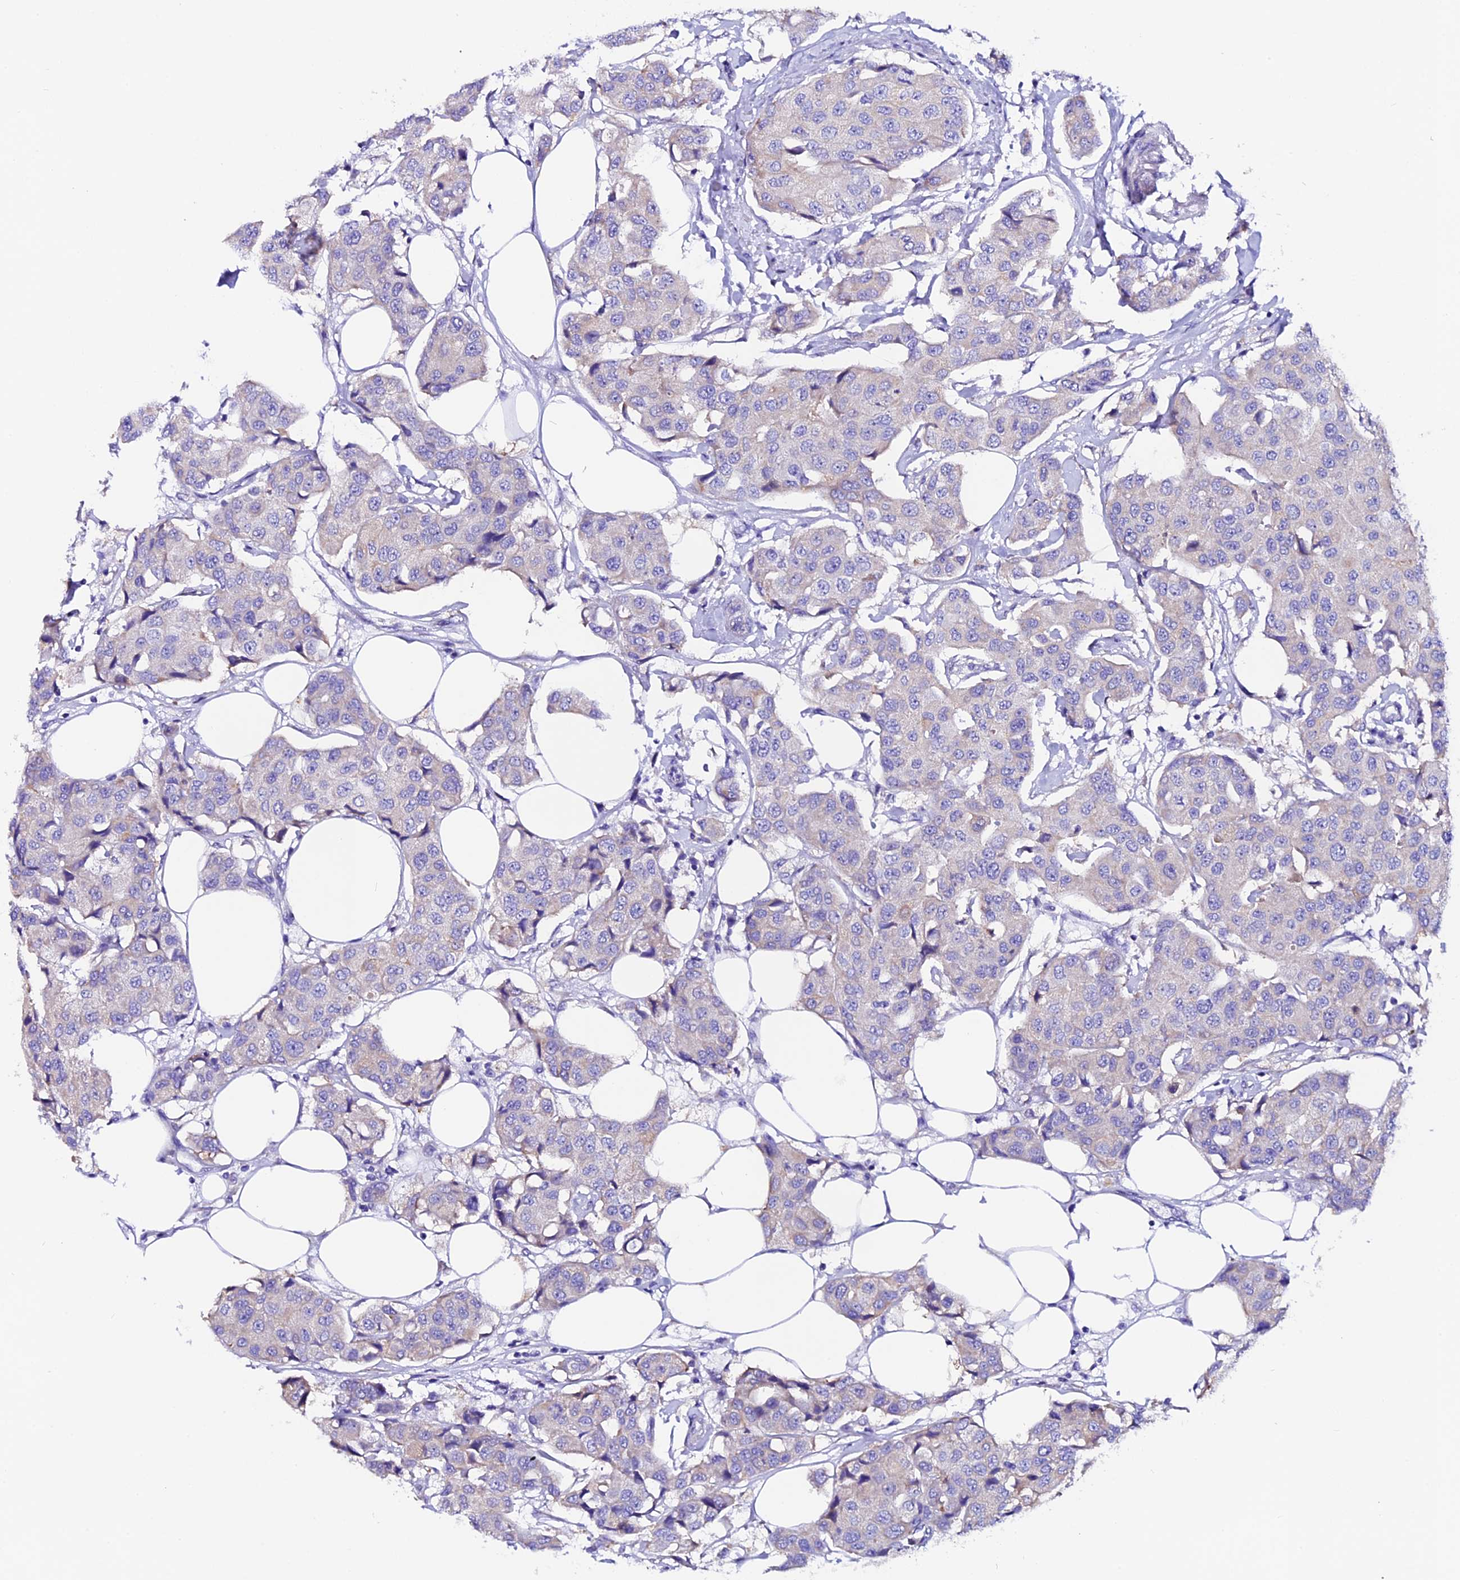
{"staining": {"intensity": "weak", "quantity": "25%-75%", "location": "cytoplasmic/membranous"}, "tissue": "breast cancer", "cell_type": "Tumor cells", "image_type": "cancer", "snomed": [{"axis": "morphology", "description": "Duct carcinoma"}, {"axis": "topography", "description": "Breast"}], "caption": "Breast cancer stained for a protein shows weak cytoplasmic/membranous positivity in tumor cells.", "gene": "COMTD1", "patient": {"sex": "female", "age": 80}}